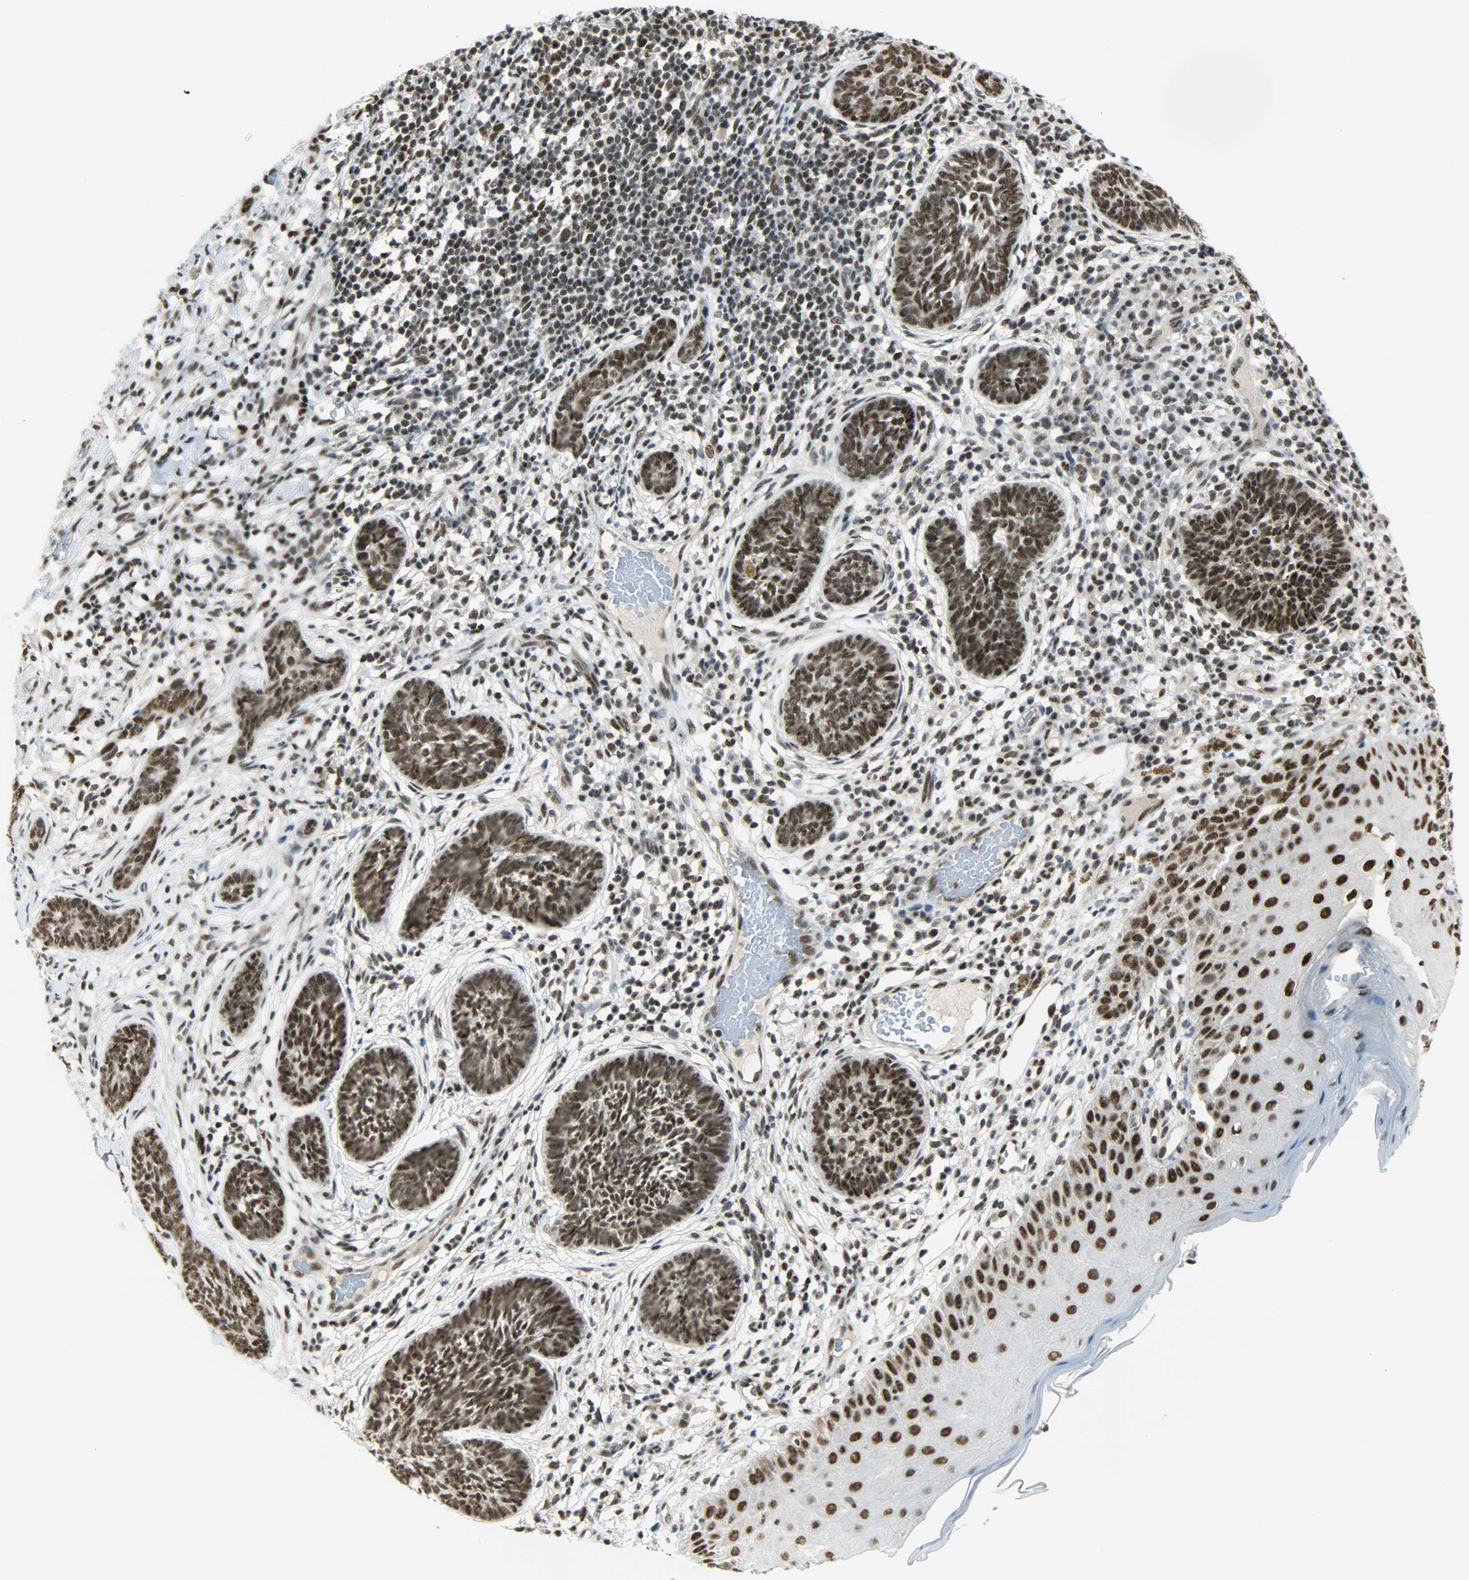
{"staining": {"intensity": "strong", "quantity": ">75%", "location": "nuclear"}, "tissue": "skin cancer", "cell_type": "Tumor cells", "image_type": "cancer", "snomed": [{"axis": "morphology", "description": "Normal tissue, NOS"}, {"axis": "morphology", "description": "Basal cell carcinoma"}, {"axis": "topography", "description": "Skin"}], "caption": "Skin cancer (basal cell carcinoma) tissue demonstrates strong nuclear staining in about >75% of tumor cells, visualized by immunohistochemistry.", "gene": "SUGP1", "patient": {"sex": "male", "age": 87}}